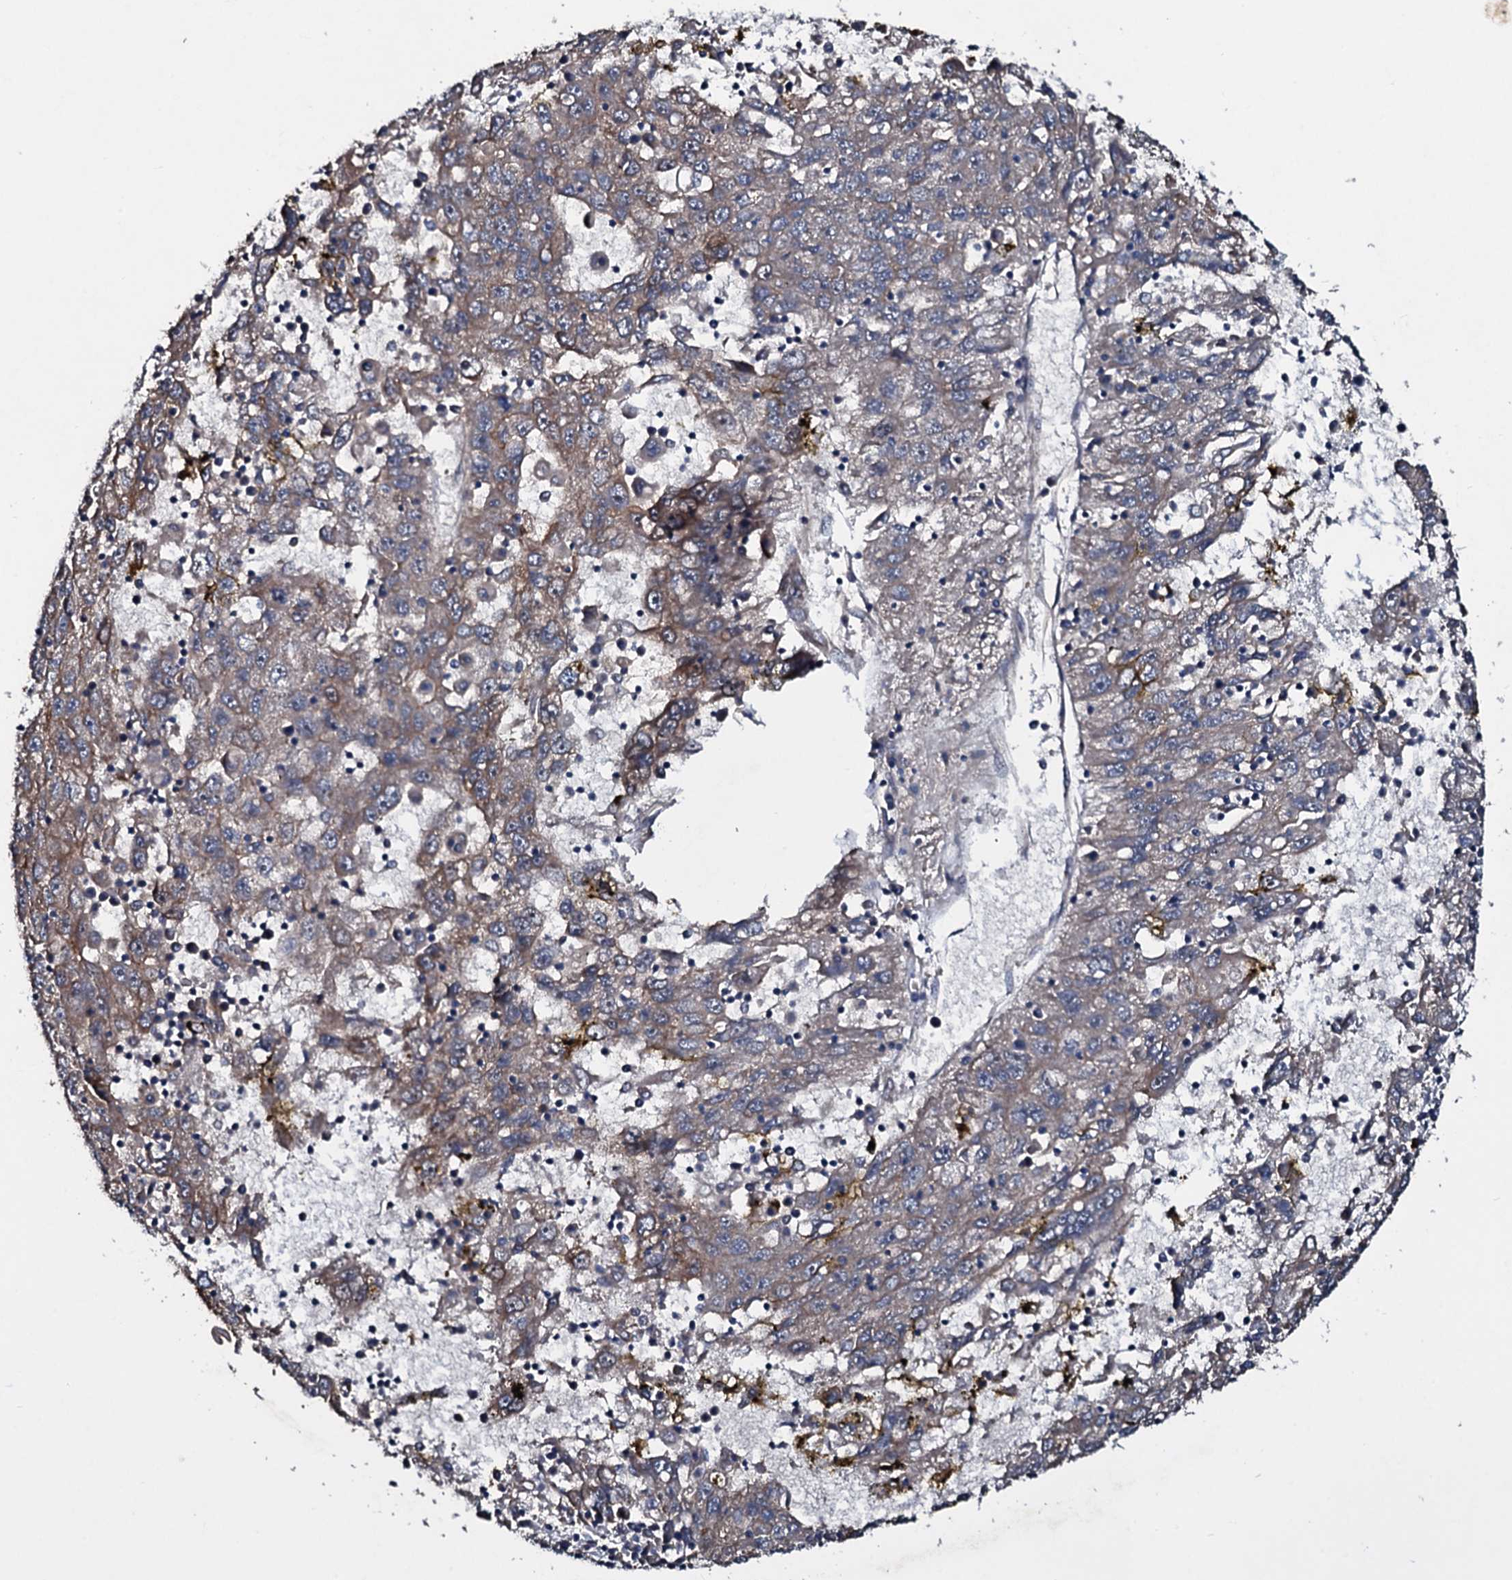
{"staining": {"intensity": "moderate", "quantity": "25%-75%", "location": "cytoplasmic/membranous"}, "tissue": "liver cancer", "cell_type": "Tumor cells", "image_type": "cancer", "snomed": [{"axis": "morphology", "description": "Carcinoma, Hepatocellular, NOS"}, {"axis": "topography", "description": "Liver"}], "caption": "About 25%-75% of tumor cells in human hepatocellular carcinoma (liver) exhibit moderate cytoplasmic/membranous protein positivity as visualized by brown immunohistochemical staining.", "gene": "DMAC2", "patient": {"sex": "male", "age": 49}}